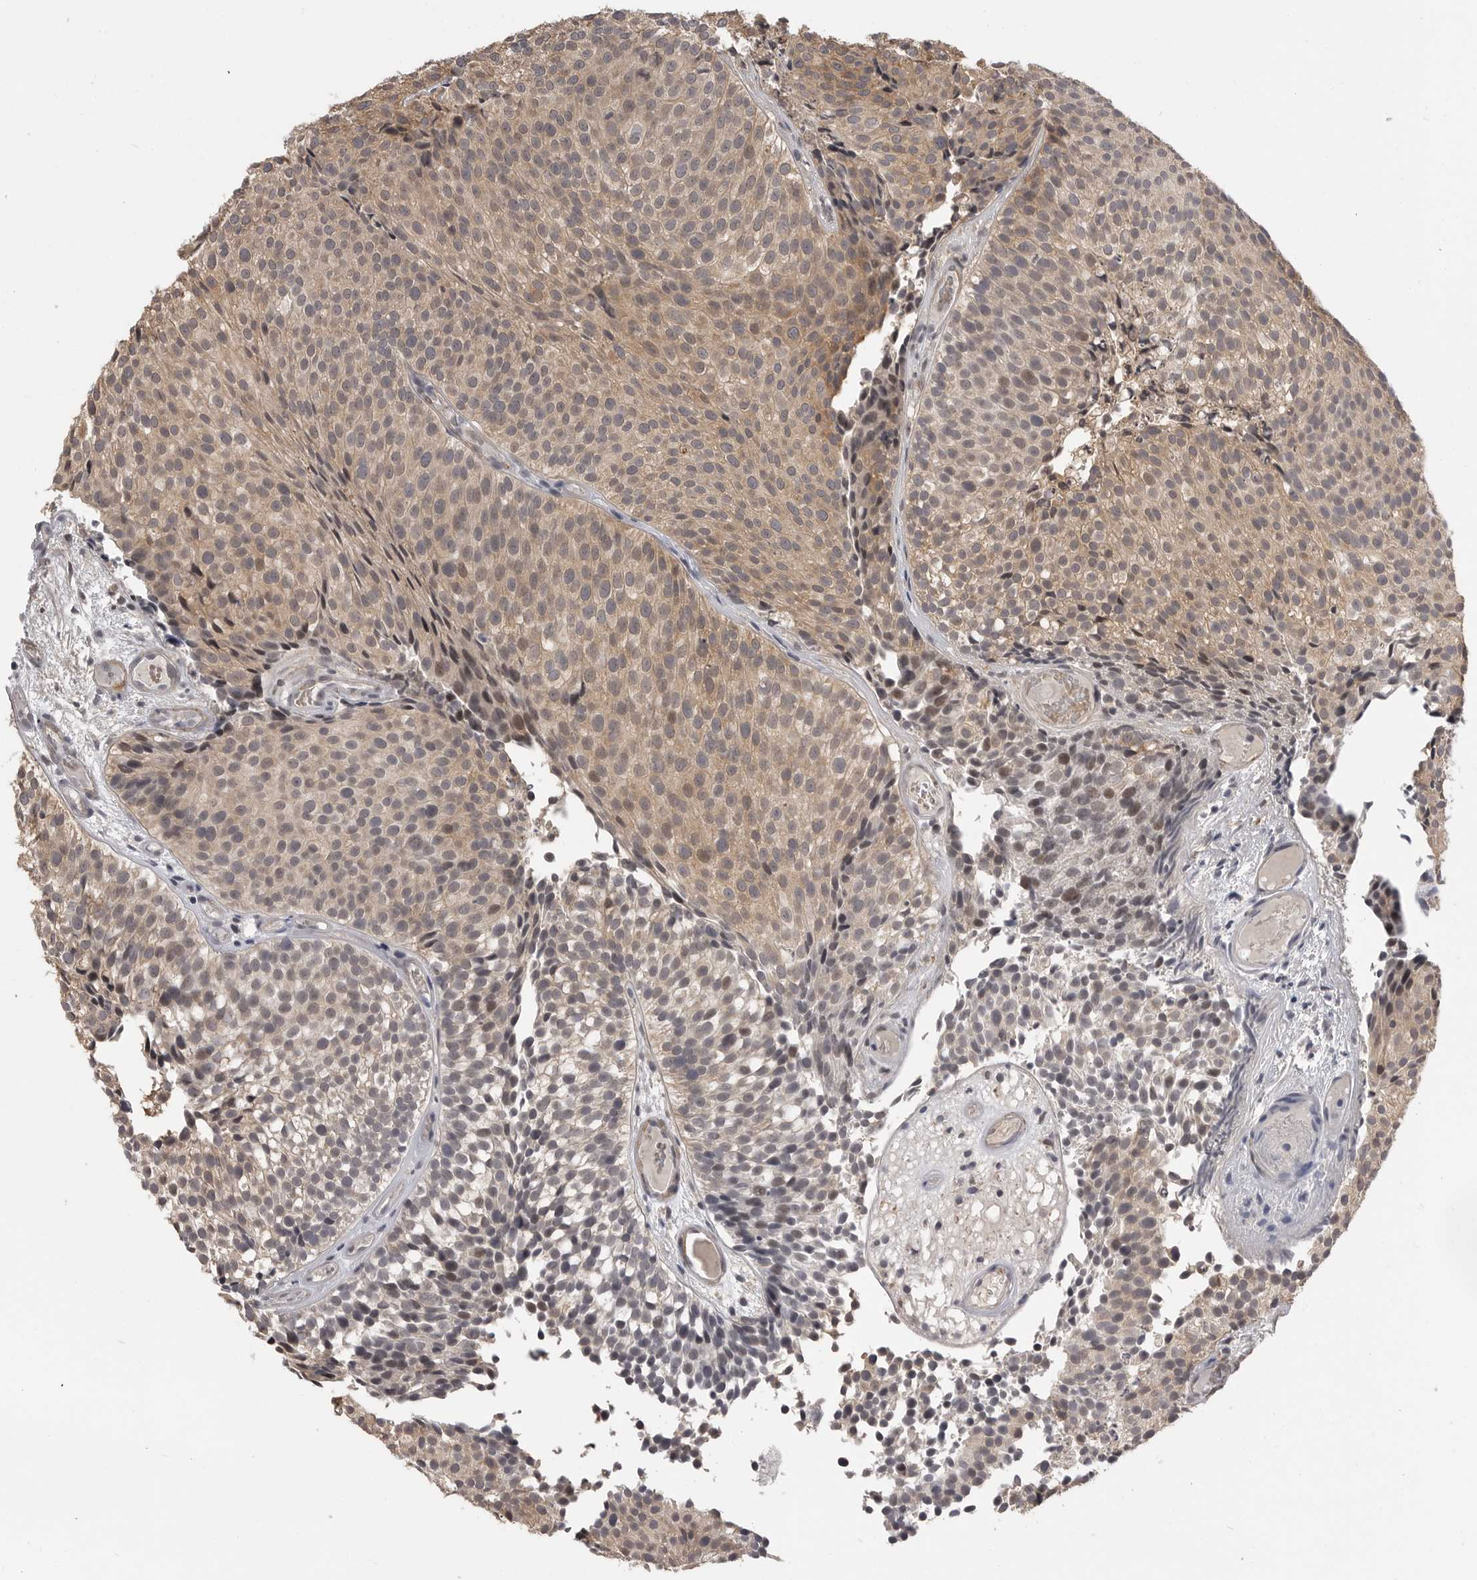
{"staining": {"intensity": "weak", "quantity": ">75%", "location": "cytoplasmic/membranous,nuclear"}, "tissue": "urothelial cancer", "cell_type": "Tumor cells", "image_type": "cancer", "snomed": [{"axis": "morphology", "description": "Urothelial carcinoma, Low grade"}, {"axis": "topography", "description": "Urinary bladder"}], "caption": "Approximately >75% of tumor cells in urothelial carcinoma (low-grade) show weak cytoplasmic/membranous and nuclear protein expression as visualized by brown immunohistochemical staining.", "gene": "PLEKHF1", "patient": {"sex": "male", "age": 86}}